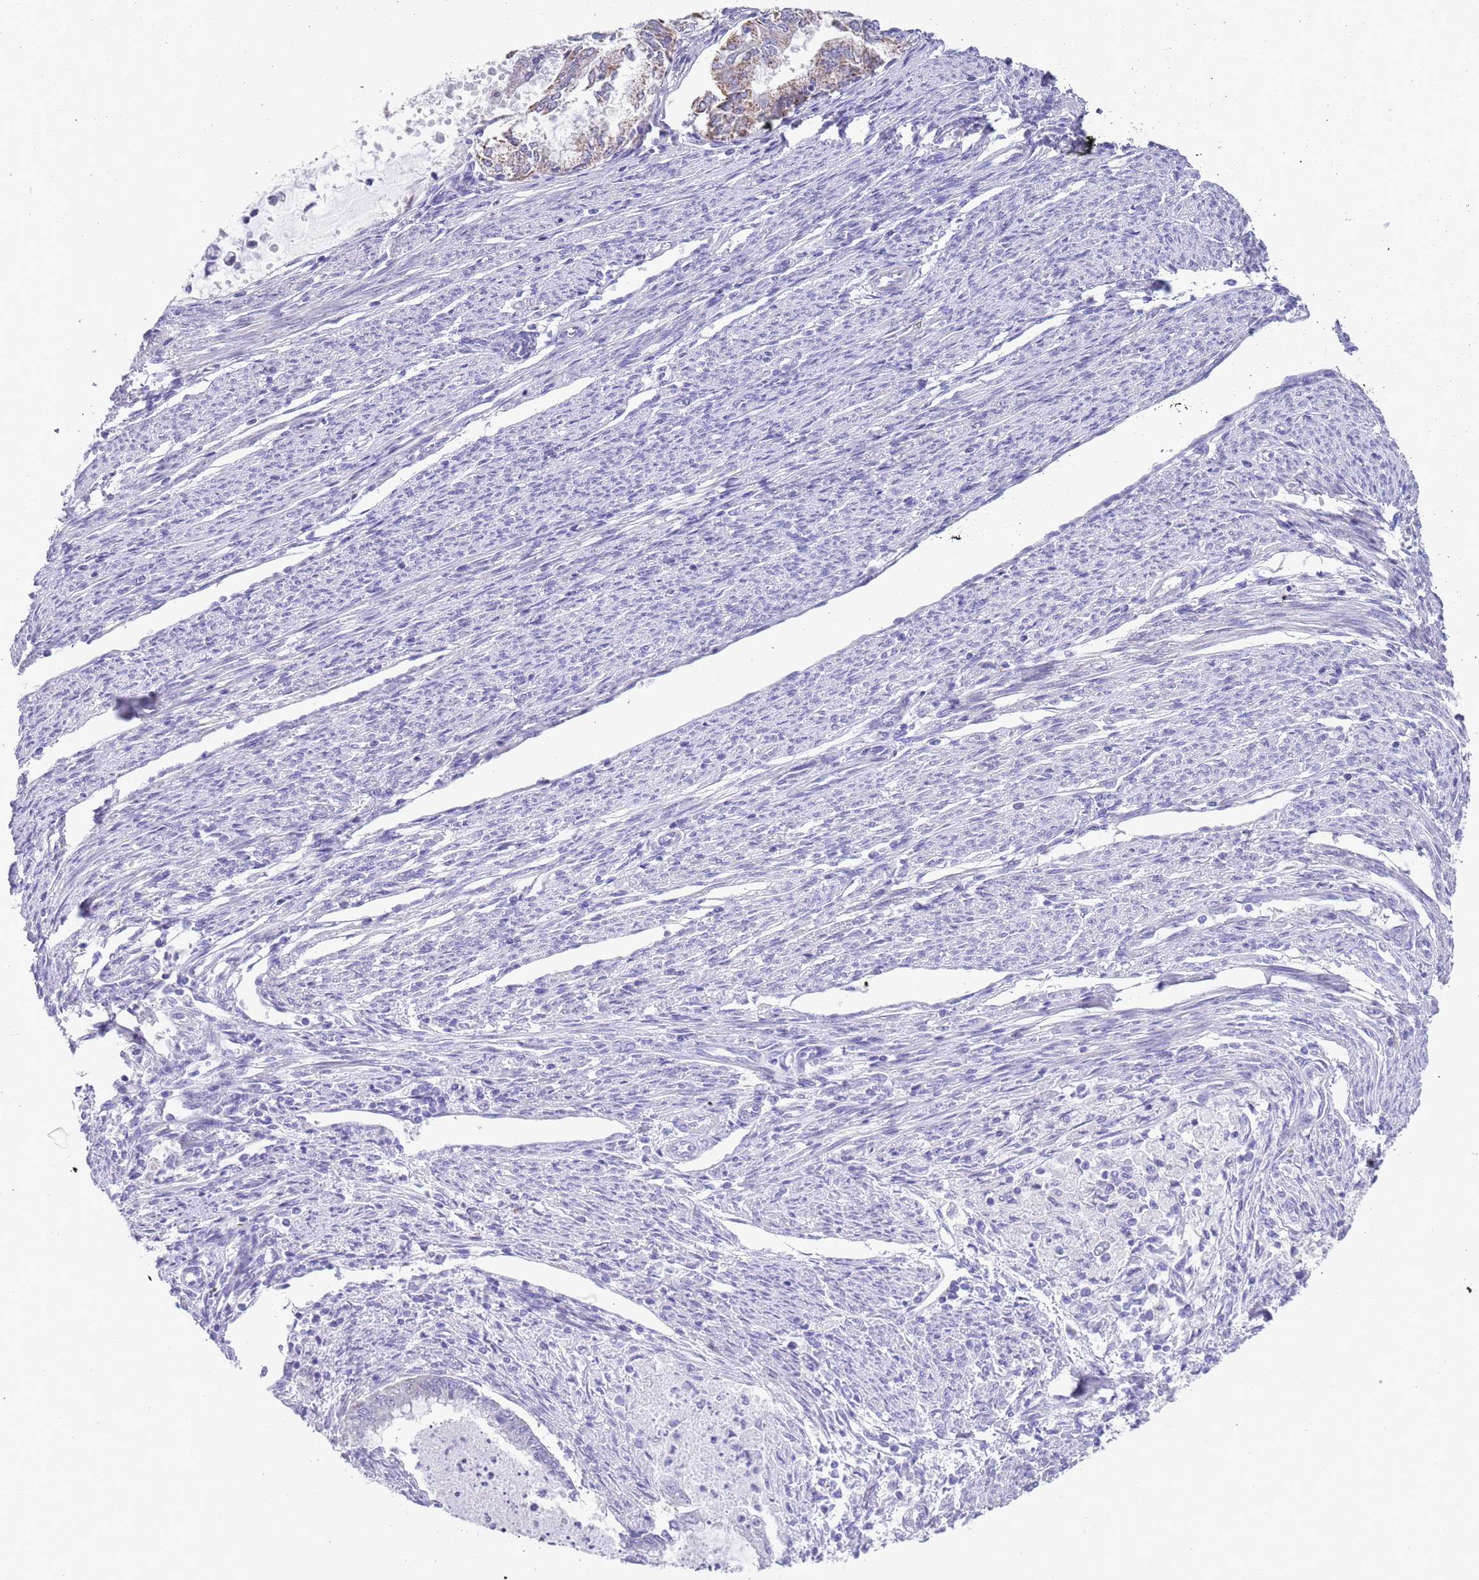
{"staining": {"intensity": "weak", "quantity": "25%-75%", "location": "cytoplasmic/membranous"}, "tissue": "endometrial cancer", "cell_type": "Tumor cells", "image_type": "cancer", "snomed": [{"axis": "morphology", "description": "Adenocarcinoma, NOS"}, {"axis": "topography", "description": "Endometrium"}], "caption": "Endometrial cancer (adenocarcinoma) stained with a brown dye displays weak cytoplasmic/membranous positive positivity in about 25%-75% of tumor cells.", "gene": "SPIRE2", "patient": {"sex": "female", "age": 79}}